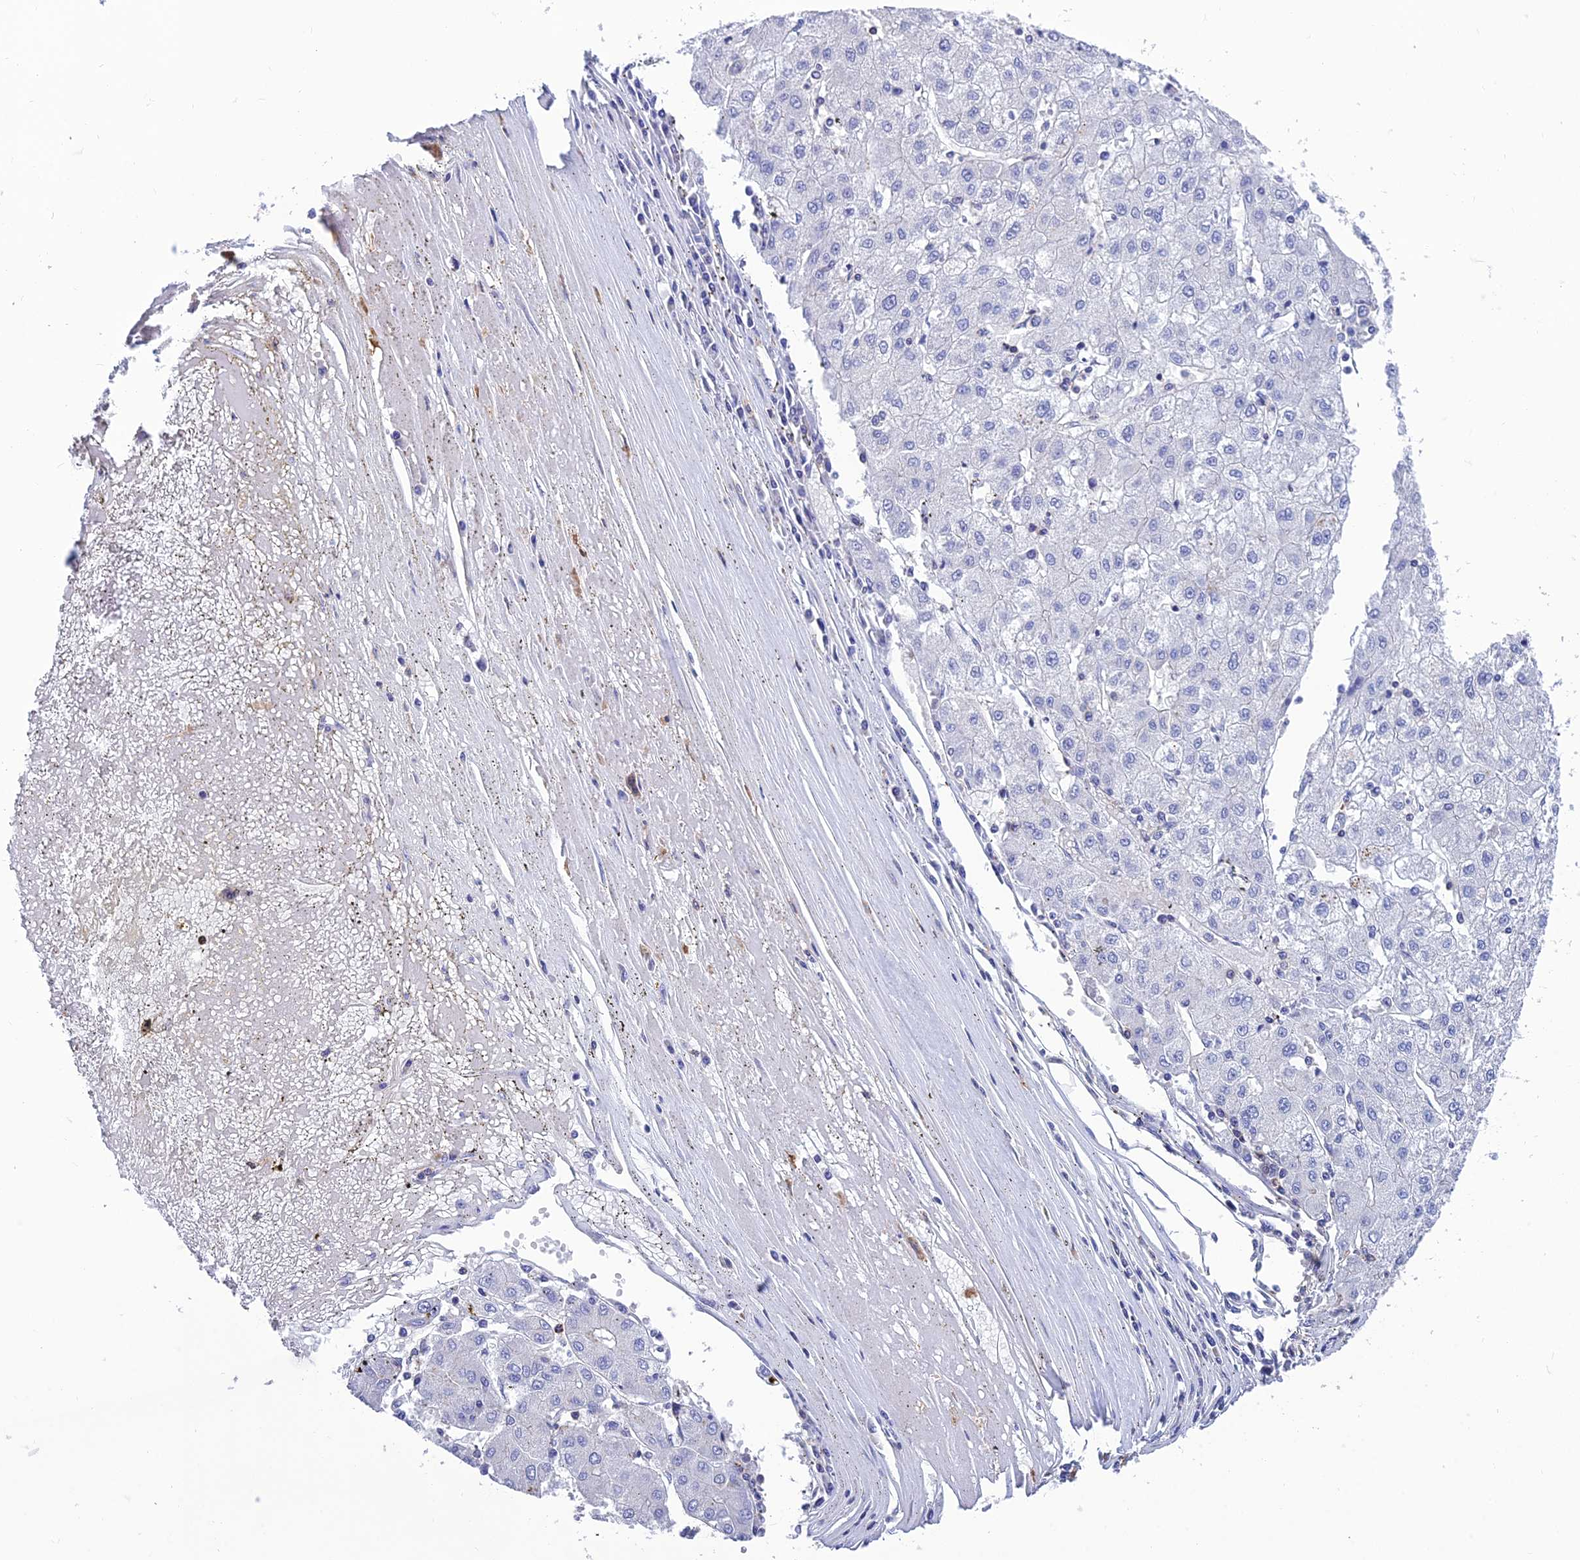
{"staining": {"intensity": "negative", "quantity": "none", "location": "none"}, "tissue": "liver cancer", "cell_type": "Tumor cells", "image_type": "cancer", "snomed": [{"axis": "morphology", "description": "Carcinoma, Hepatocellular, NOS"}, {"axis": "topography", "description": "Liver"}], "caption": "Photomicrograph shows no significant protein expression in tumor cells of liver cancer. (Stains: DAB (3,3'-diaminobenzidine) immunohistochemistry (IHC) with hematoxylin counter stain, Microscopy: brightfield microscopy at high magnification).", "gene": "PPP1R18", "patient": {"sex": "male", "age": 72}}